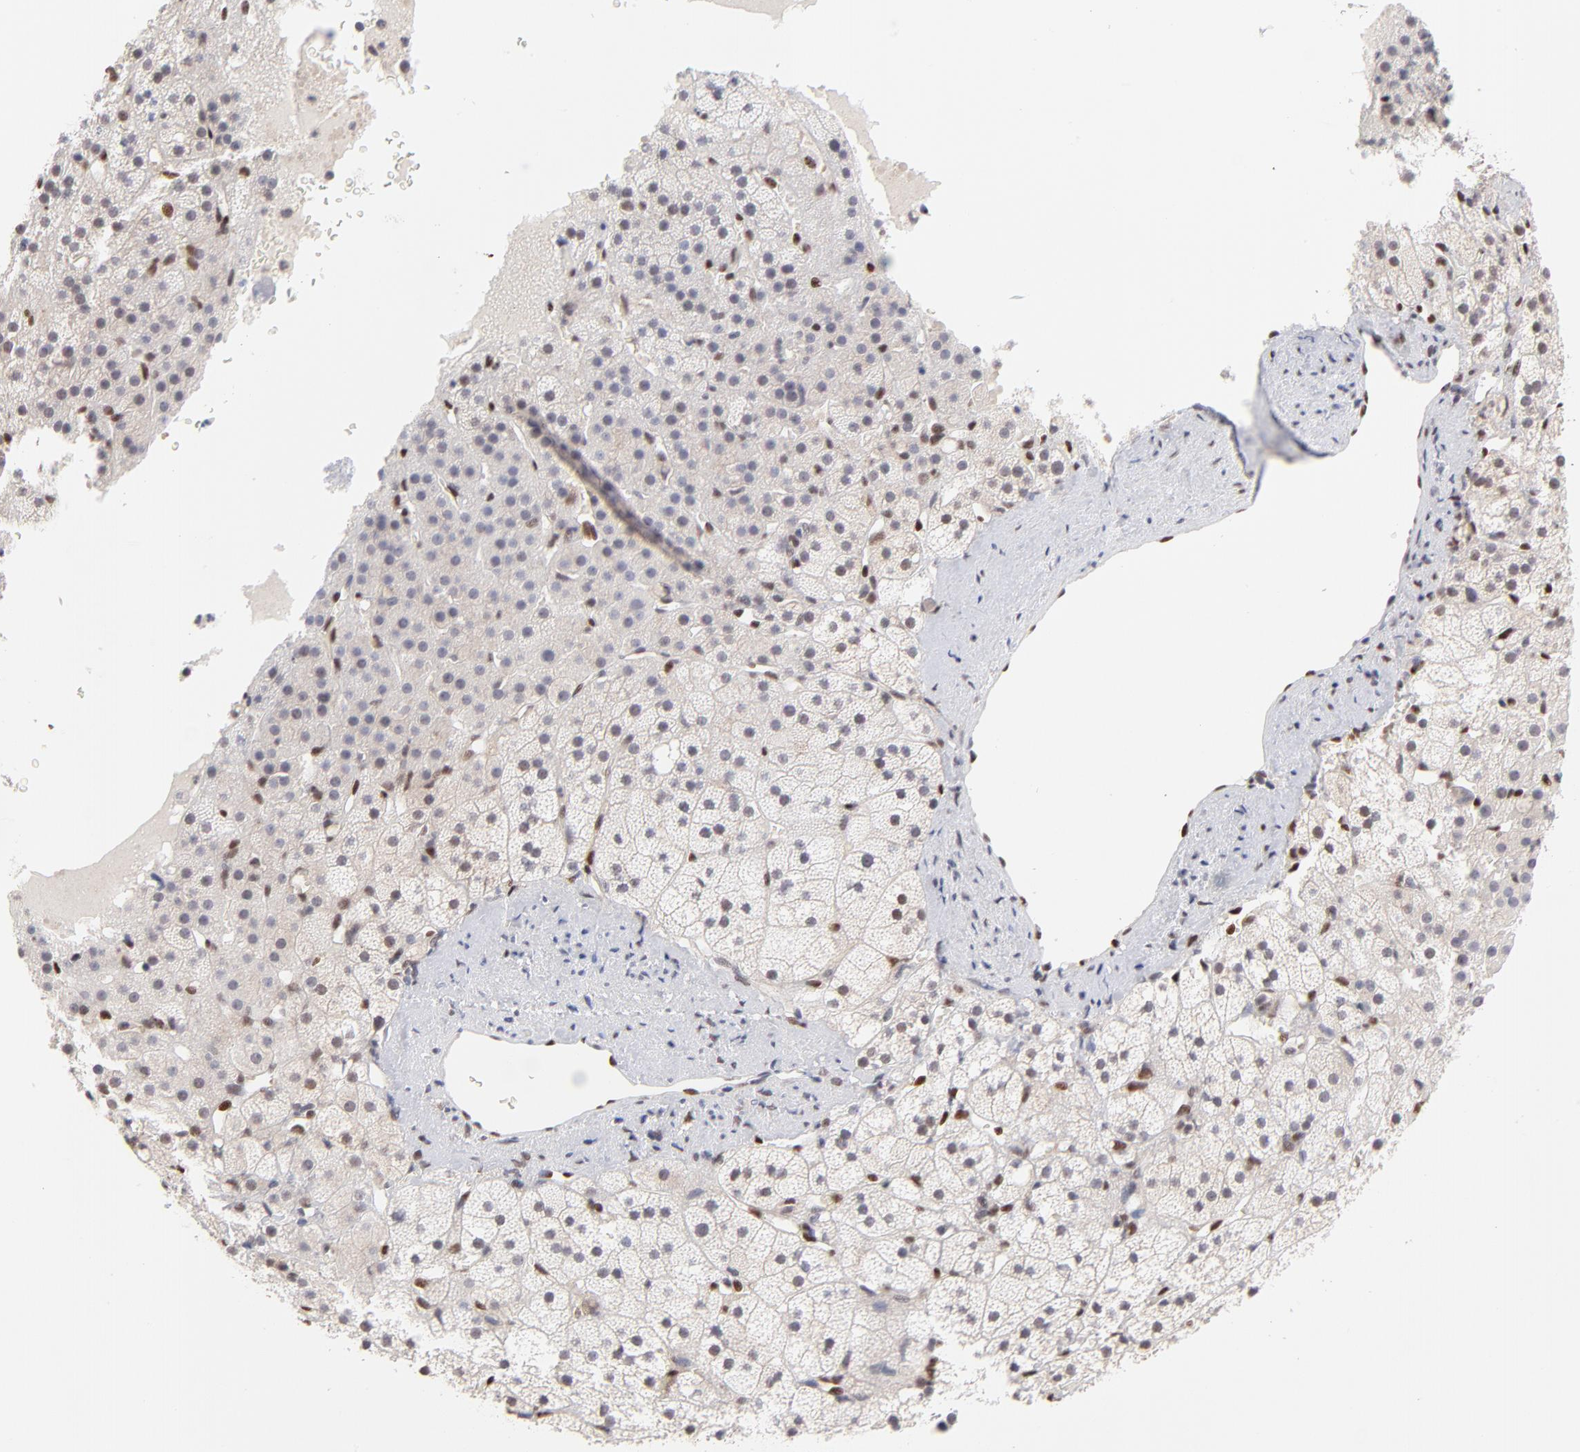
{"staining": {"intensity": "weak", "quantity": "<25%", "location": "nuclear"}, "tissue": "adrenal gland", "cell_type": "Glandular cells", "image_type": "normal", "snomed": [{"axis": "morphology", "description": "Normal tissue, NOS"}, {"axis": "topography", "description": "Adrenal gland"}], "caption": "This is a micrograph of immunohistochemistry staining of benign adrenal gland, which shows no expression in glandular cells.", "gene": "STAT3", "patient": {"sex": "male", "age": 35}}